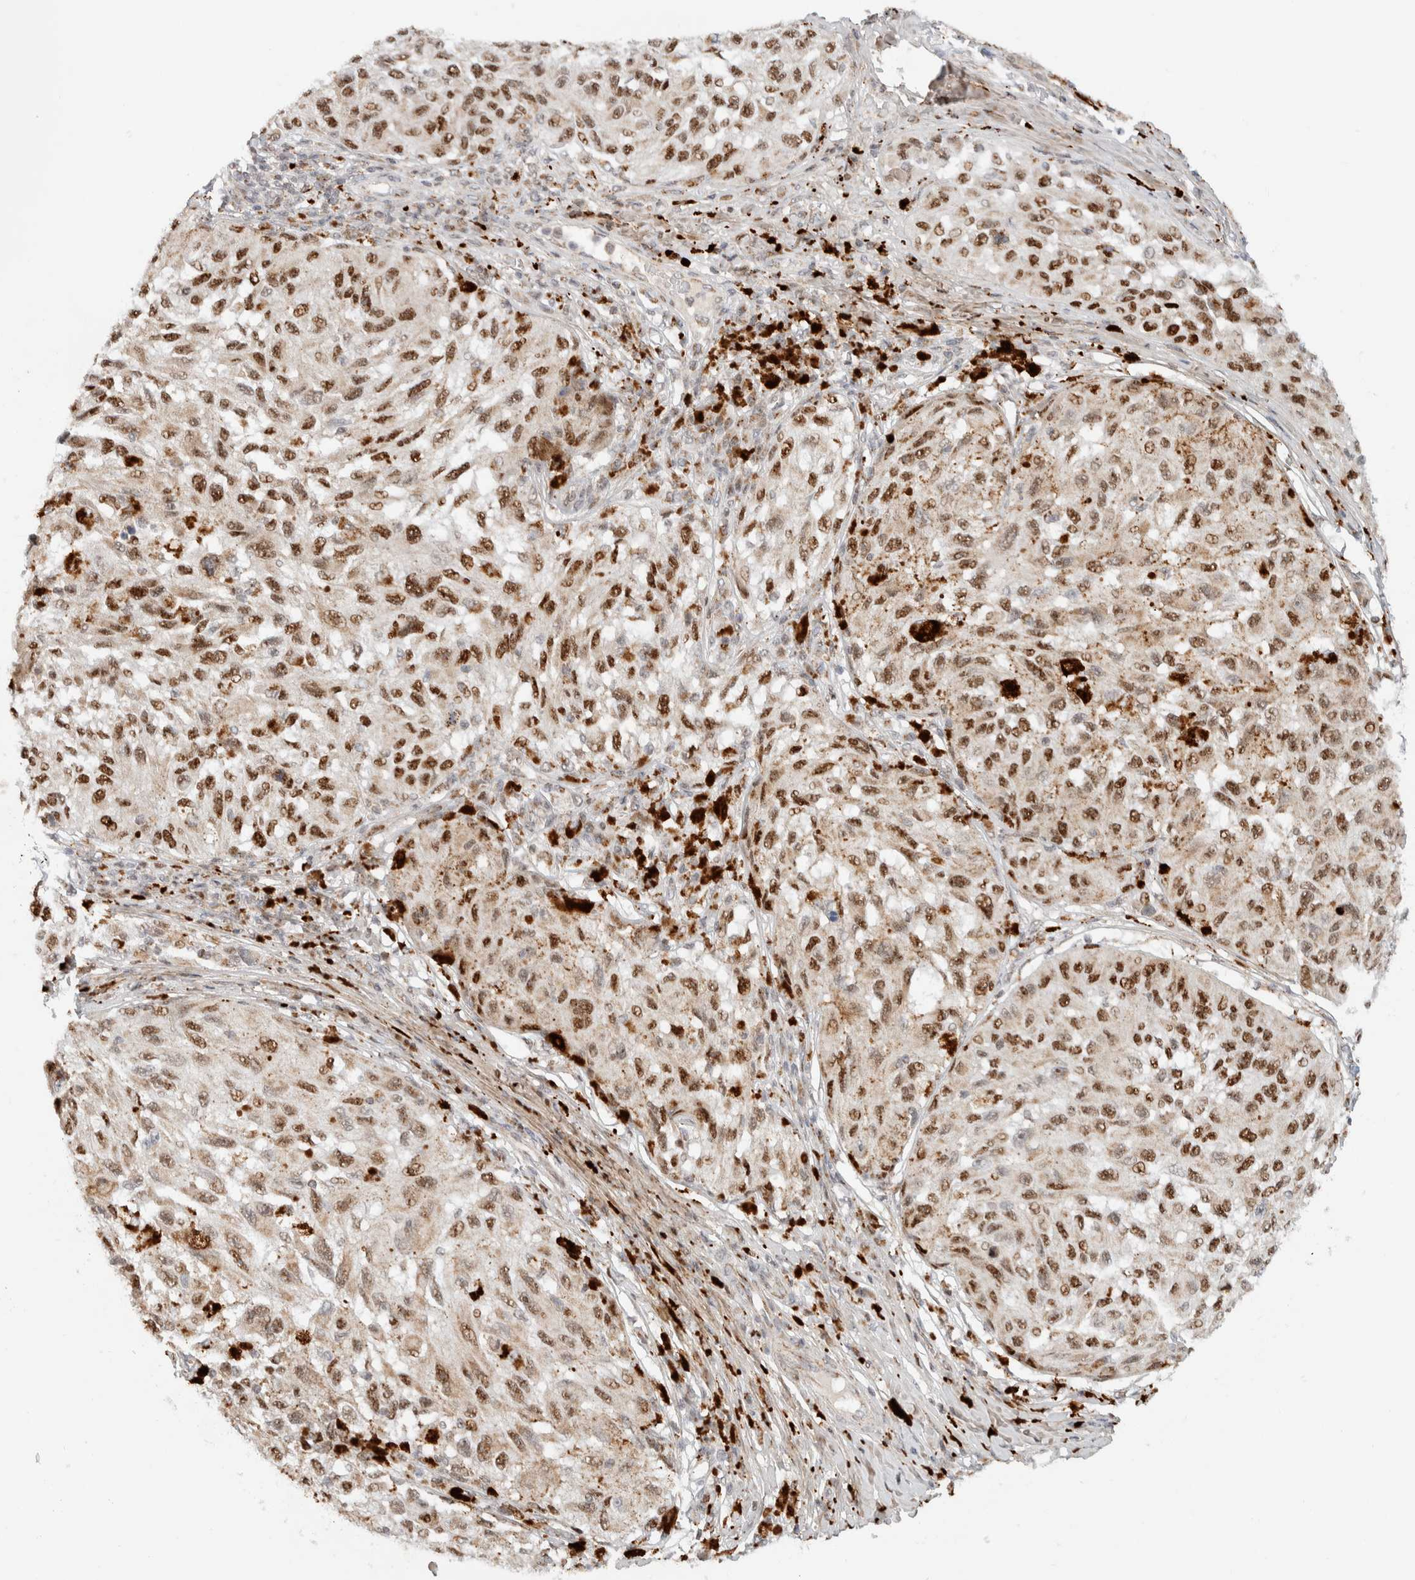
{"staining": {"intensity": "moderate", "quantity": "25%-75%", "location": "nuclear"}, "tissue": "melanoma", "cell_type": "Tumor cells", "image_type": "cancer", "snomed": [{"axis": "morphology", "description": "Malignant melanoma, NOS"}, {"axis": "topography", "description": "Skin"}], "caption": "DAB immunohistochemical staining of human melanoma reveals moderate nuclear protein staining in approximately 25%-75% of tumor cells.", "gene": "TSPAN32", "patient": {"sex": "female", "age": 73}}